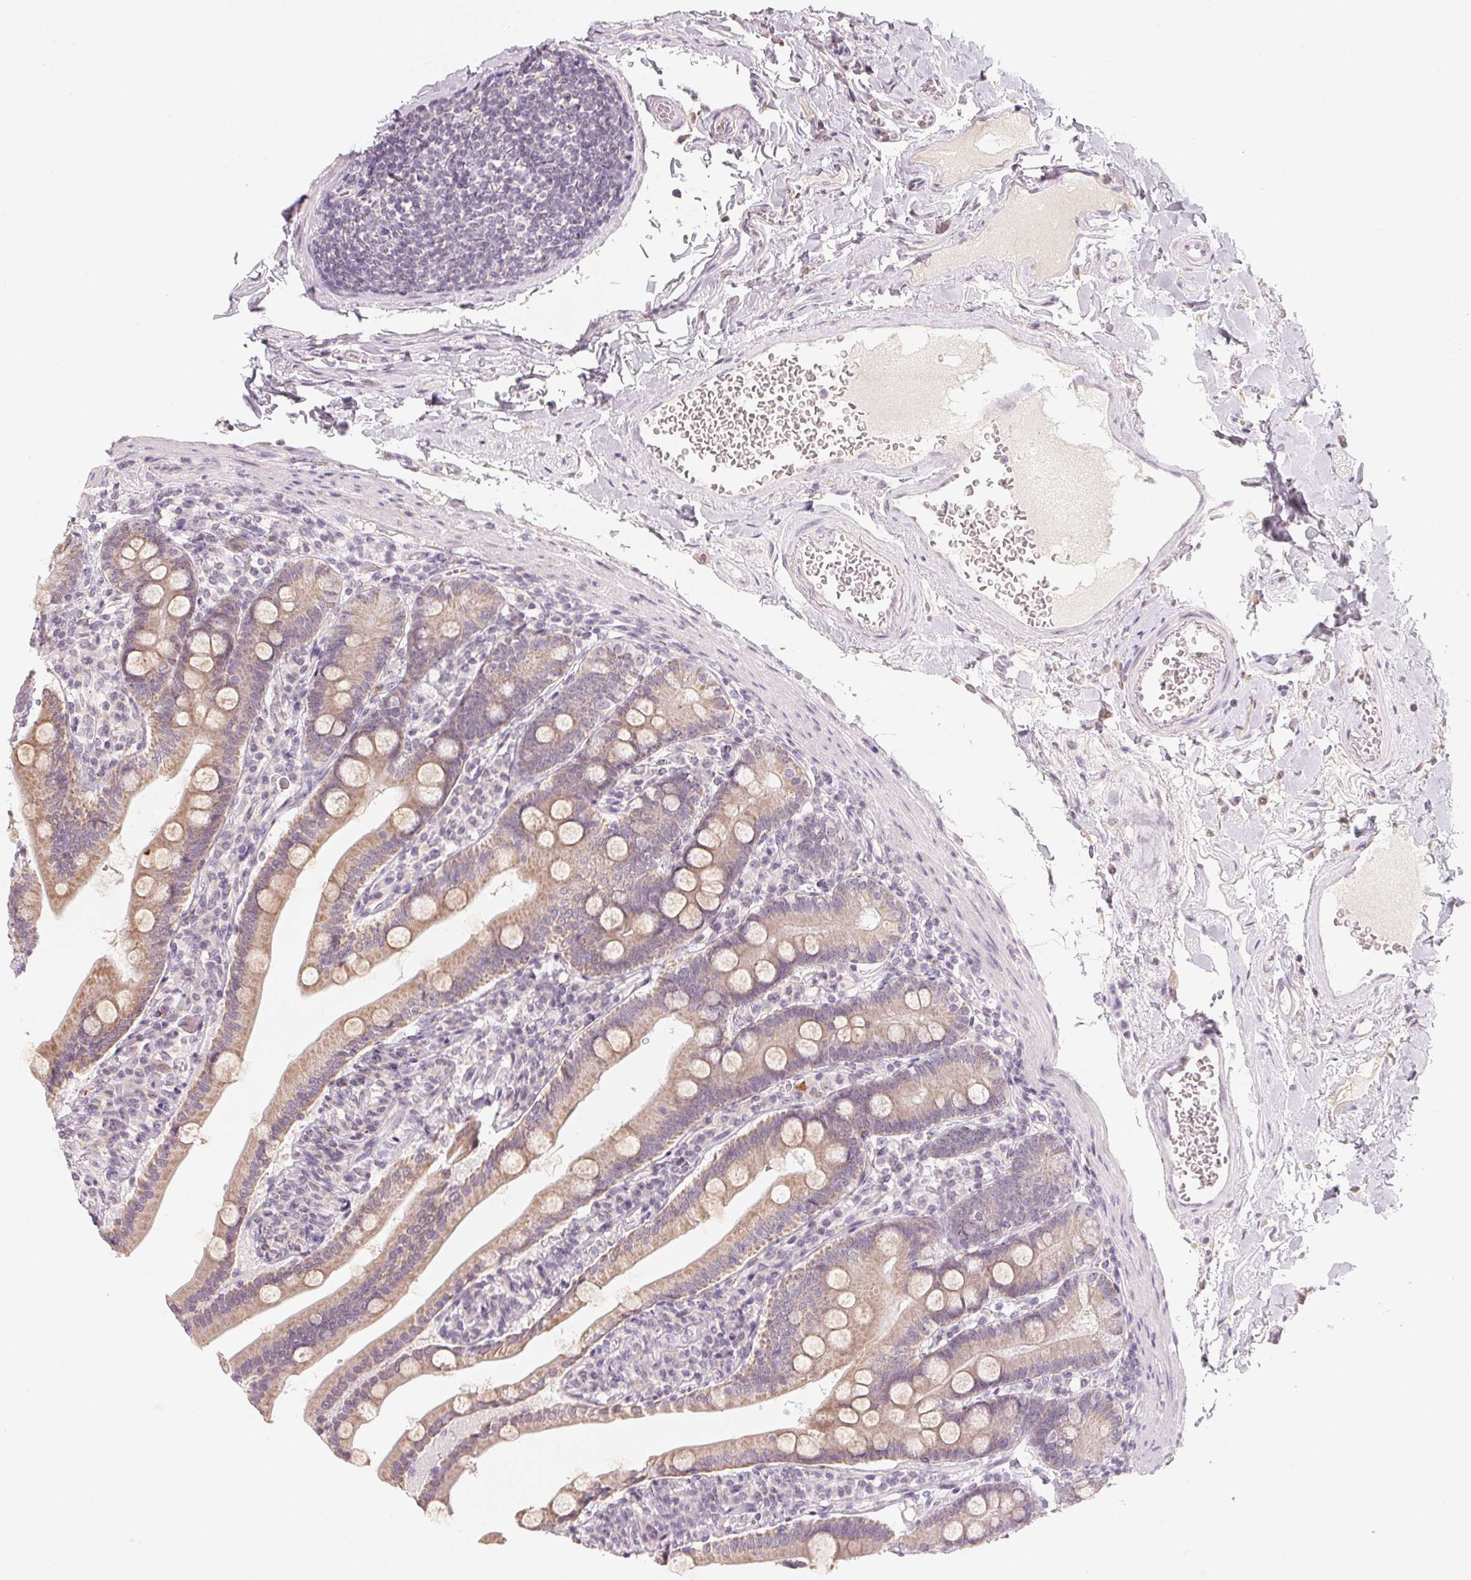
{"staining": {"intensity": "weak", "quantity": ">75%", "location": "cytoplasmic/membranous"}, "tissue": "duodenum", "cell_type": "Glandular cells", "image_type": "normal", "snomed": [{"axis": "morphology", "description": "Normal tissue, NOS"}, {"axis": "topography", "description": "Duodenum"}], "caption": "Immunohistochemistry (IHC) micrograph of unremarkable duodenum stained for a protein (brown), which shows low levels of weak cytoplasmic/membranous expression in about >75% of glandular cells.", "gene": "ANKRD31", "patient": {"sex": "female", "age": 67}}